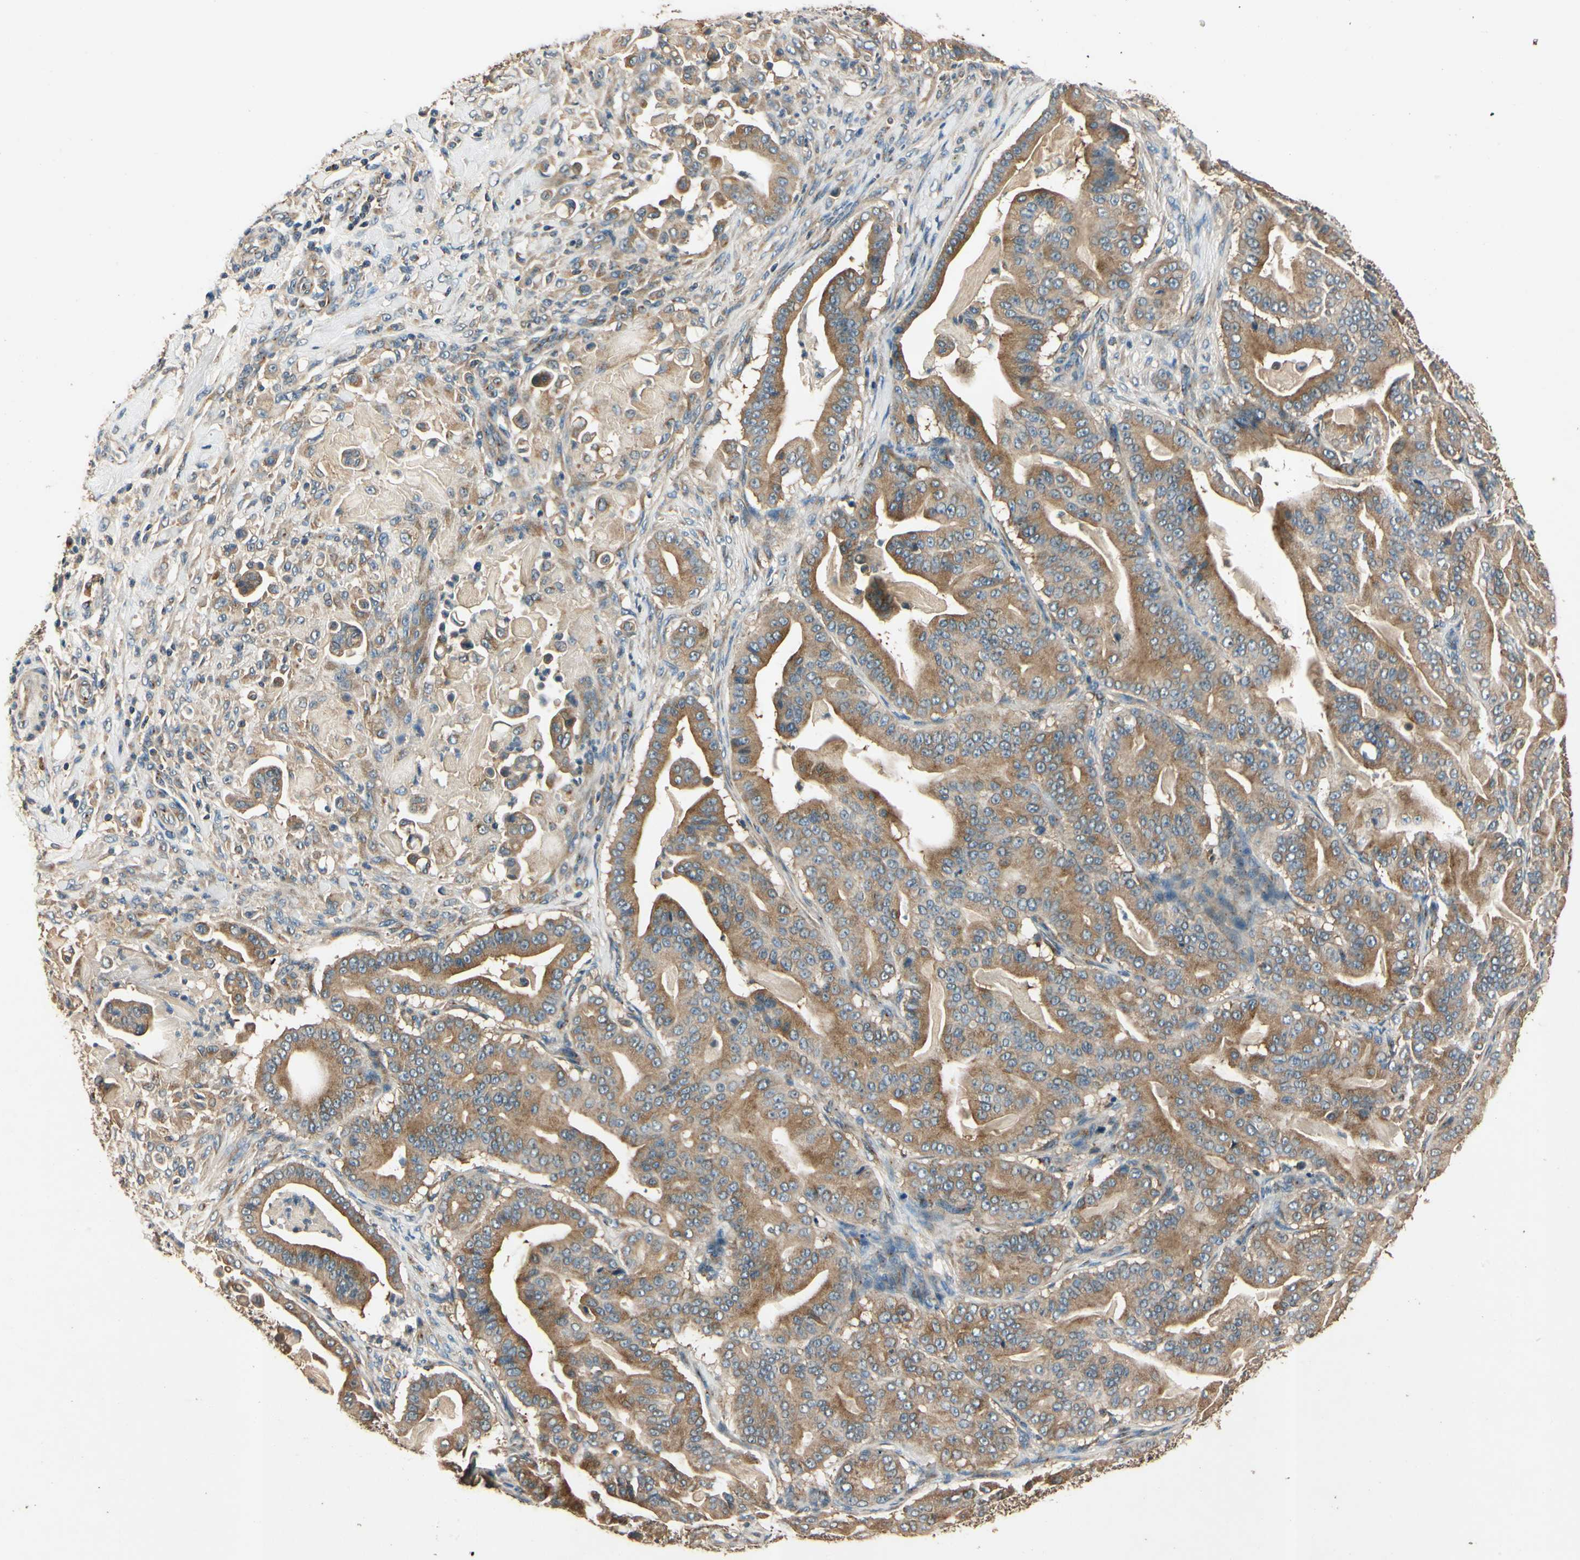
{"staining": {"intensity": "moderate", "quantity": ">75%", "location": "cytoplasmic/membranous"}, "tissue": "pancreatic cancer", "cell_type": "Tumor cells", "image_type": "cancer", "snomed": [{"axis": "morphology", "description": "Adenocarcinoma, NOS"}, {"axis": "topography", "description": "Pancreas"}], "caption": "Pancreatic cancer (adenocarcinoma) stained with DAB (3,3'-diaminobenzidine) IHC displays medium levels of moderate cytoplasmic/membranous staining in about >75% of tumor cells.", "gene": "AKAP9", "patient": {"sex": "male", "age": 63}}